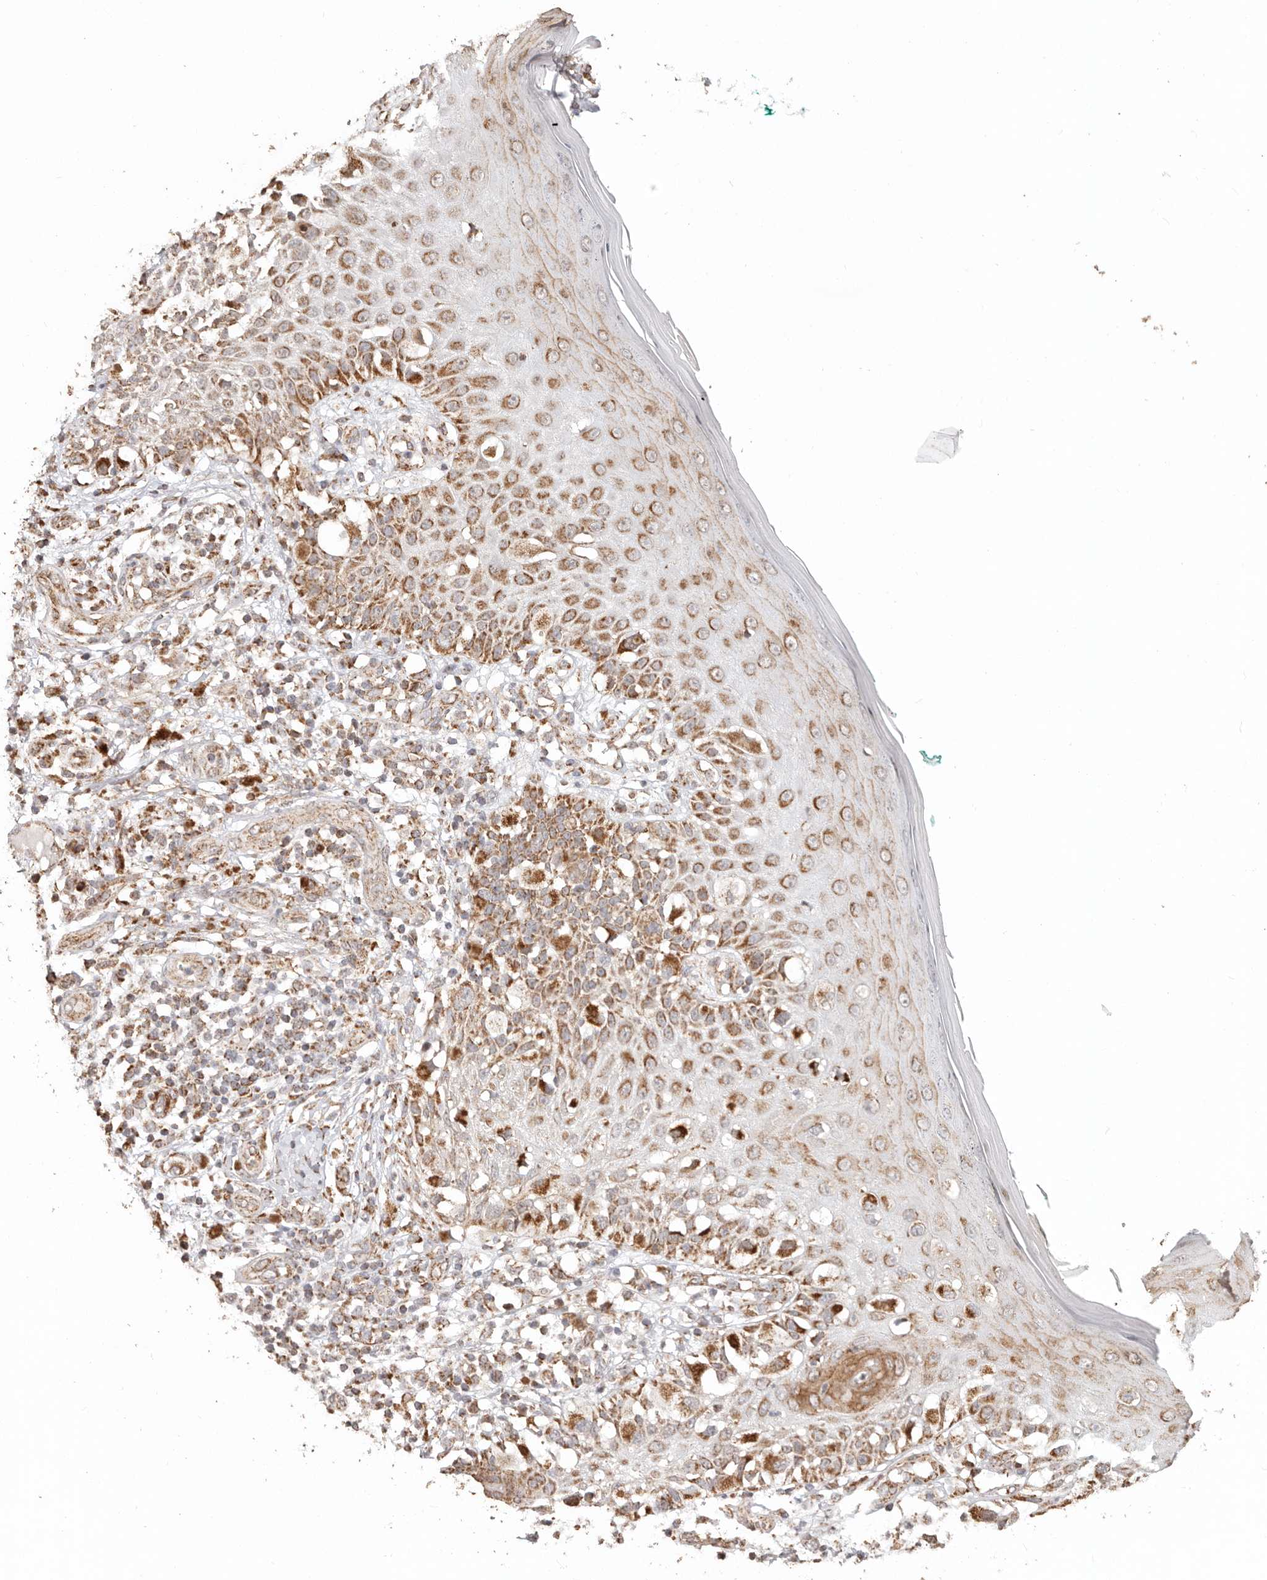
{"staining": {"intensity": "strong", "quantity": ">75%", "location": "cytoplasmic/membranous"}, "tissue": "melanoma", "cell_type": "Tumor cells", "image_type": "cancer", "snomed": [{"axis": "morphology", "description": "Malignant melanoma, NOS"}, {"axis": "topography", "description": "Skin"}], "caption": "Immunohistochemistry (IHC) micrograph of neoplastic tissue: melanoma stained using immunohistochemistry exhibits high levels of strong protein expression localized specifically in the cytoplasmic/membranous of tumor cells, appearing as a cytoplasmic/membranous brown color.", "gene": "NDUFB11", "patient": {"sex": "female", "age": 81}}